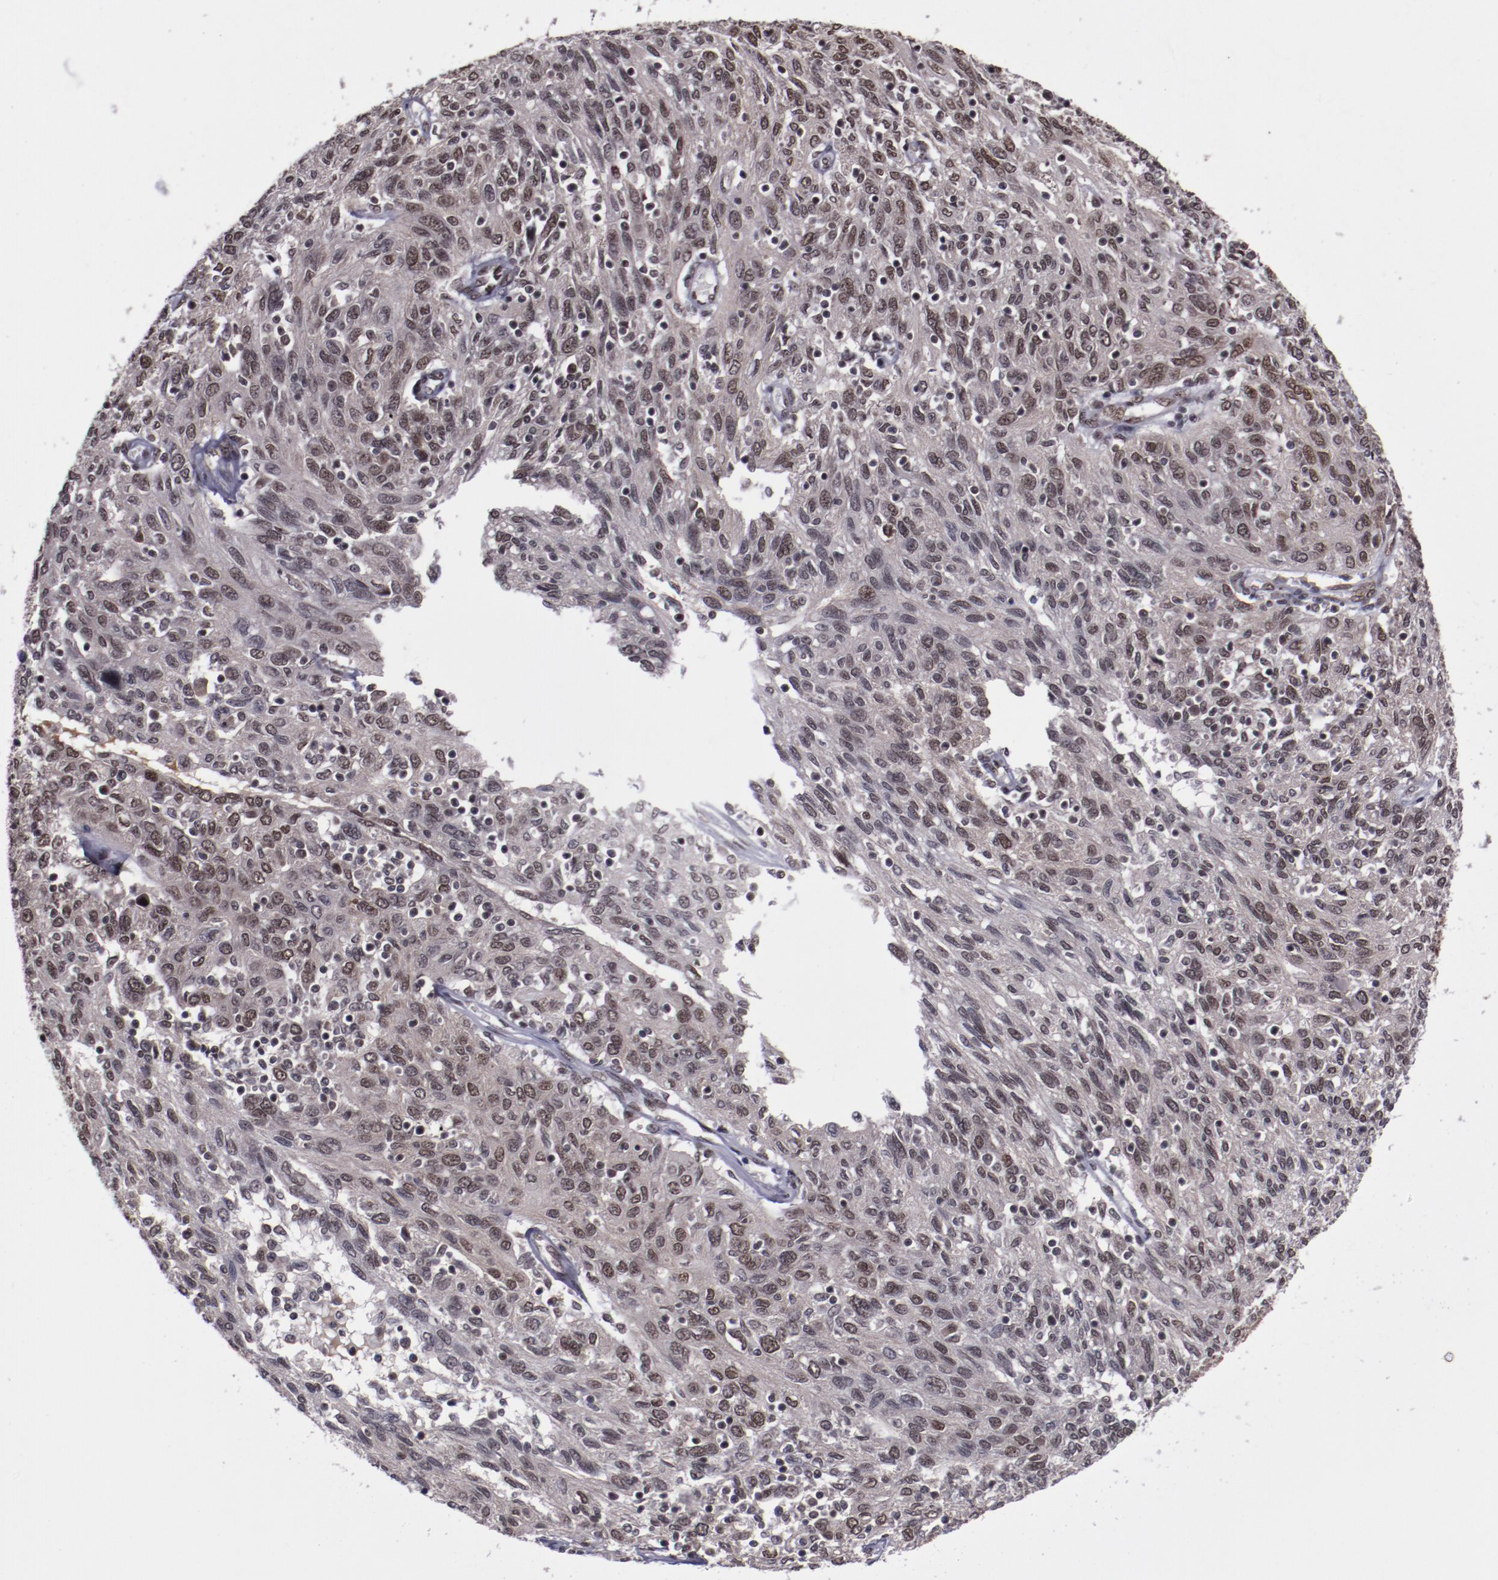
{"staining": {"intensity": "moderate", "quantity": ">75%", "location": "nuclear"}, "tissue": "ovarian cancer", "cell_type": "Tumor cells", "image_type": "cancer", "snomed": [{"axis": "morphology", "description": "Carcinoma, endometroid"}, {"axis": "topography", "description": "Ovary"}], "caption": "Protein staining of ovarian endometroid carcinoma tissue reveals moderate nuclear expression in approximately >75% of tumor cells.", "gene": "ERH", "patient": {"sex": "female", "age": 50}}